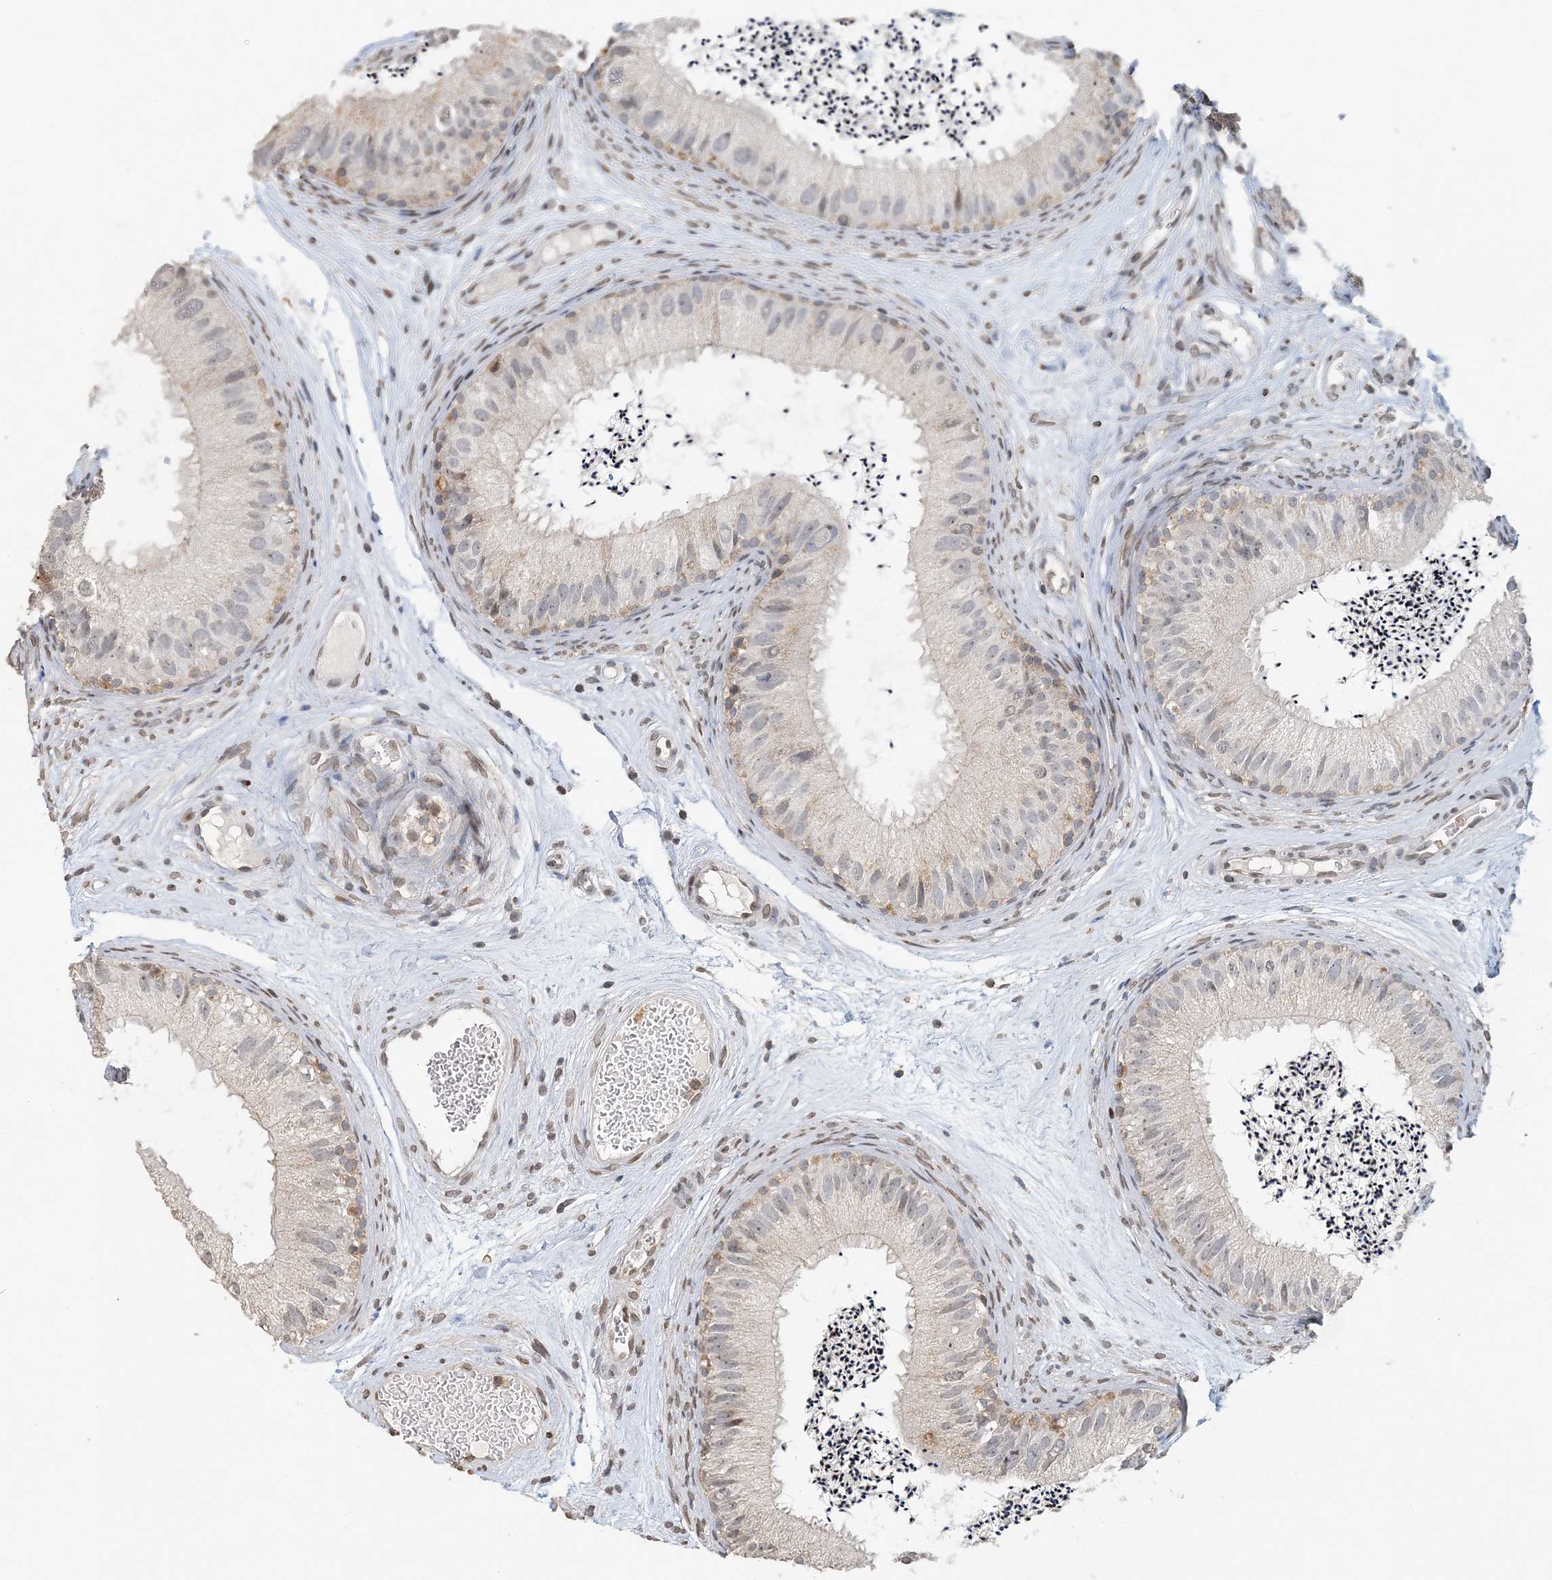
{"staining": {"intensity": "weak", "quantity": "<25%", "location": "cytoplasmic/membranous"}, "tissue": "epididymis", "cell_type": "Glandular cells", "image_type": "normal", "snomed": [{"axis": "morphology", "description": "Normal tissue, NOS"}, {"axis": "topography", "description": "Epididymis"}], "caption": "The micrograph displays no staining of glandular cells in normal epididymis. (DAB immunohistochemistry (IHC) visualized using brightfield microscopy, high magnification).", "gene": "FAM110A", "patient": {"sex": "male", "age": 77}}